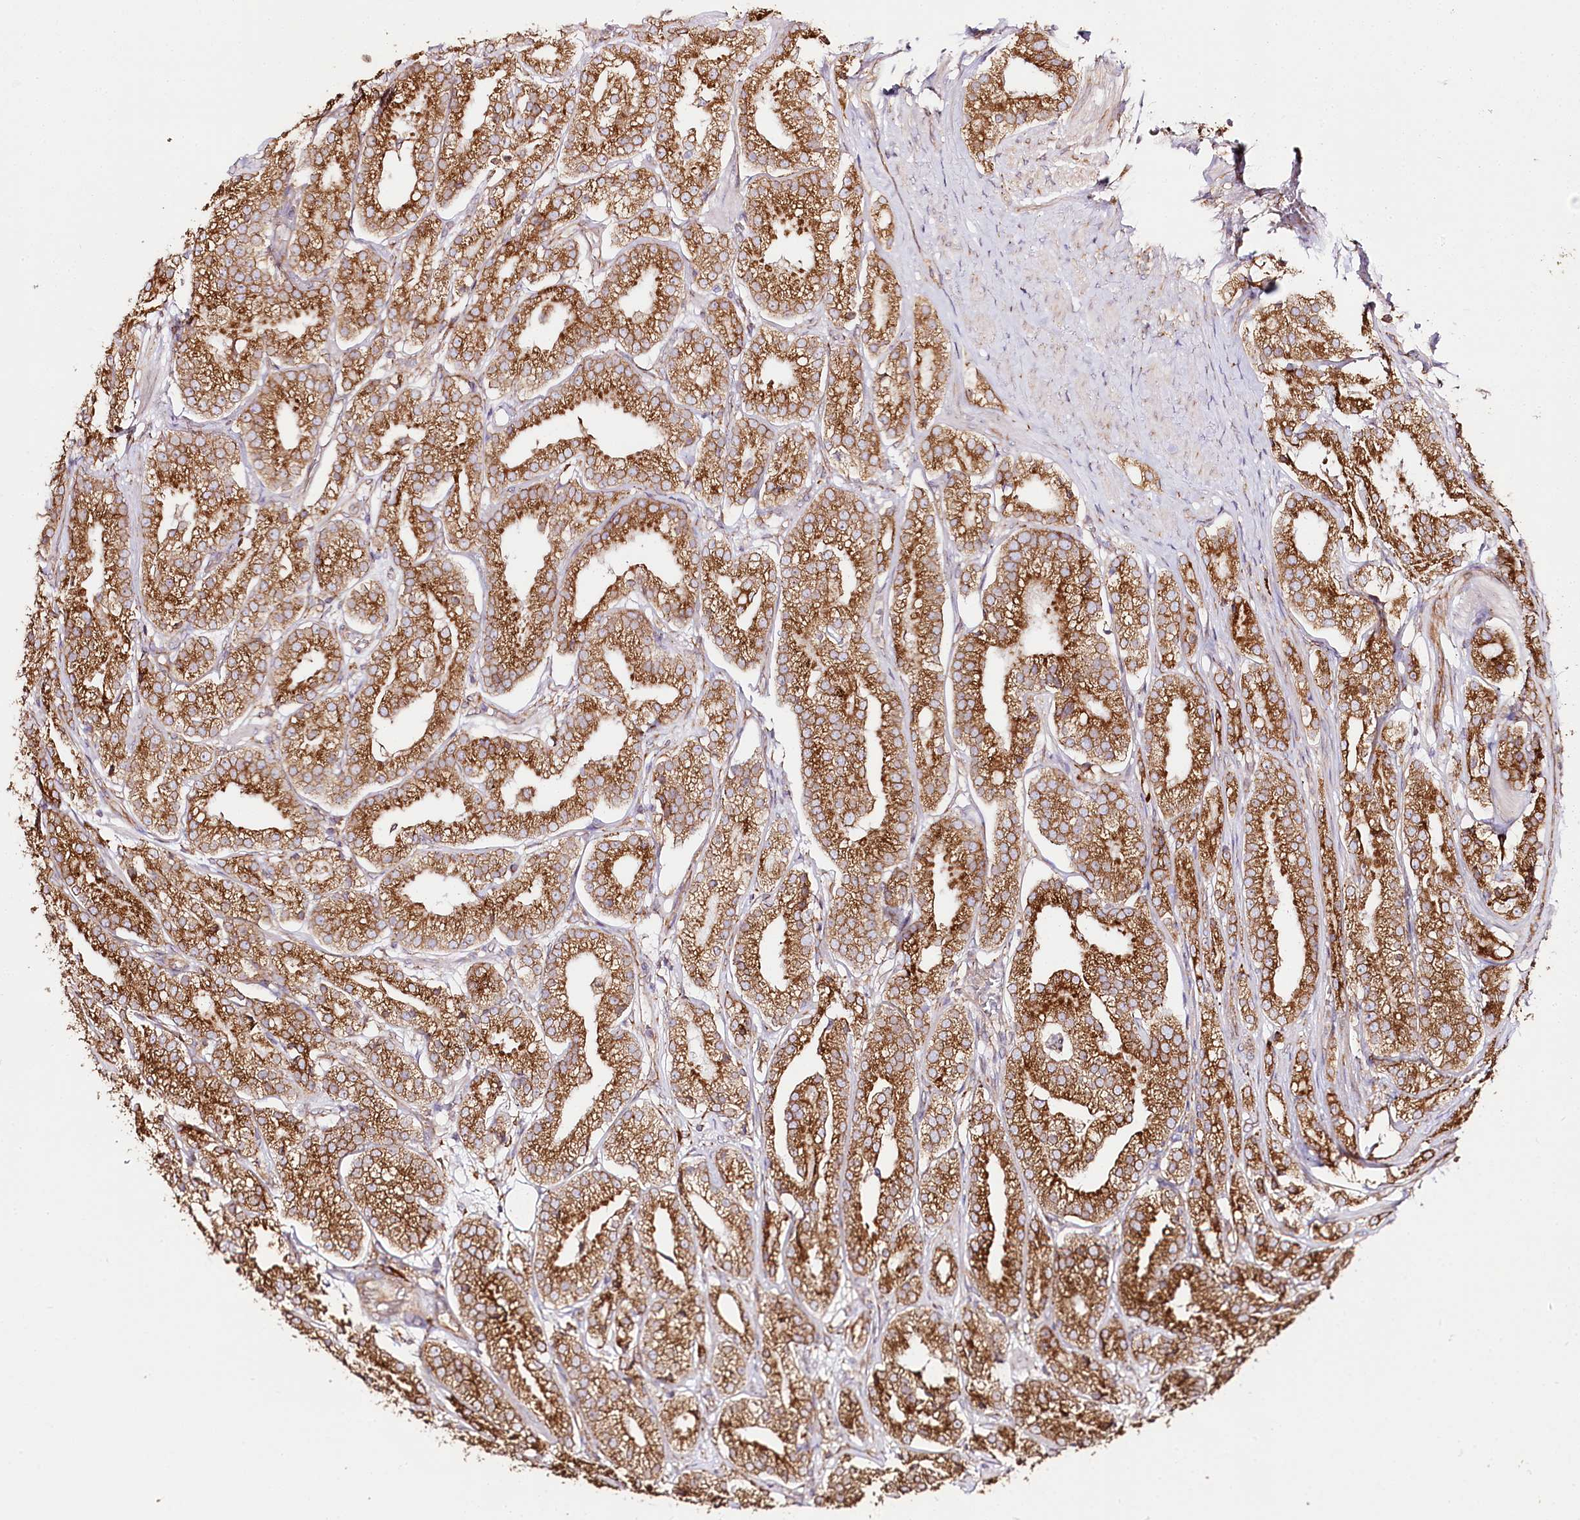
{"staining": {"intensity": "moderate", "quantity": ">75%", "location": "cytoplasmic/membranous"}, "tissue": "prostate cancer", "cell_type": "Tumor cells", "image_type": "cancer", "snomed": [{"axis": "morphology", "description": "Adenocarcinoma, High grade"}, {"axis": "topography", "description": "Prostate"}], "caption": "High-power microscopy captured an IHC micrograph of prostate high-grade adenocarcinoma, revealing moderate cytoplasmic/membranous expression in about >75% of tumor cells.", "gene": "CNPY2", "patient": {"sex": "male", "age": 69}}